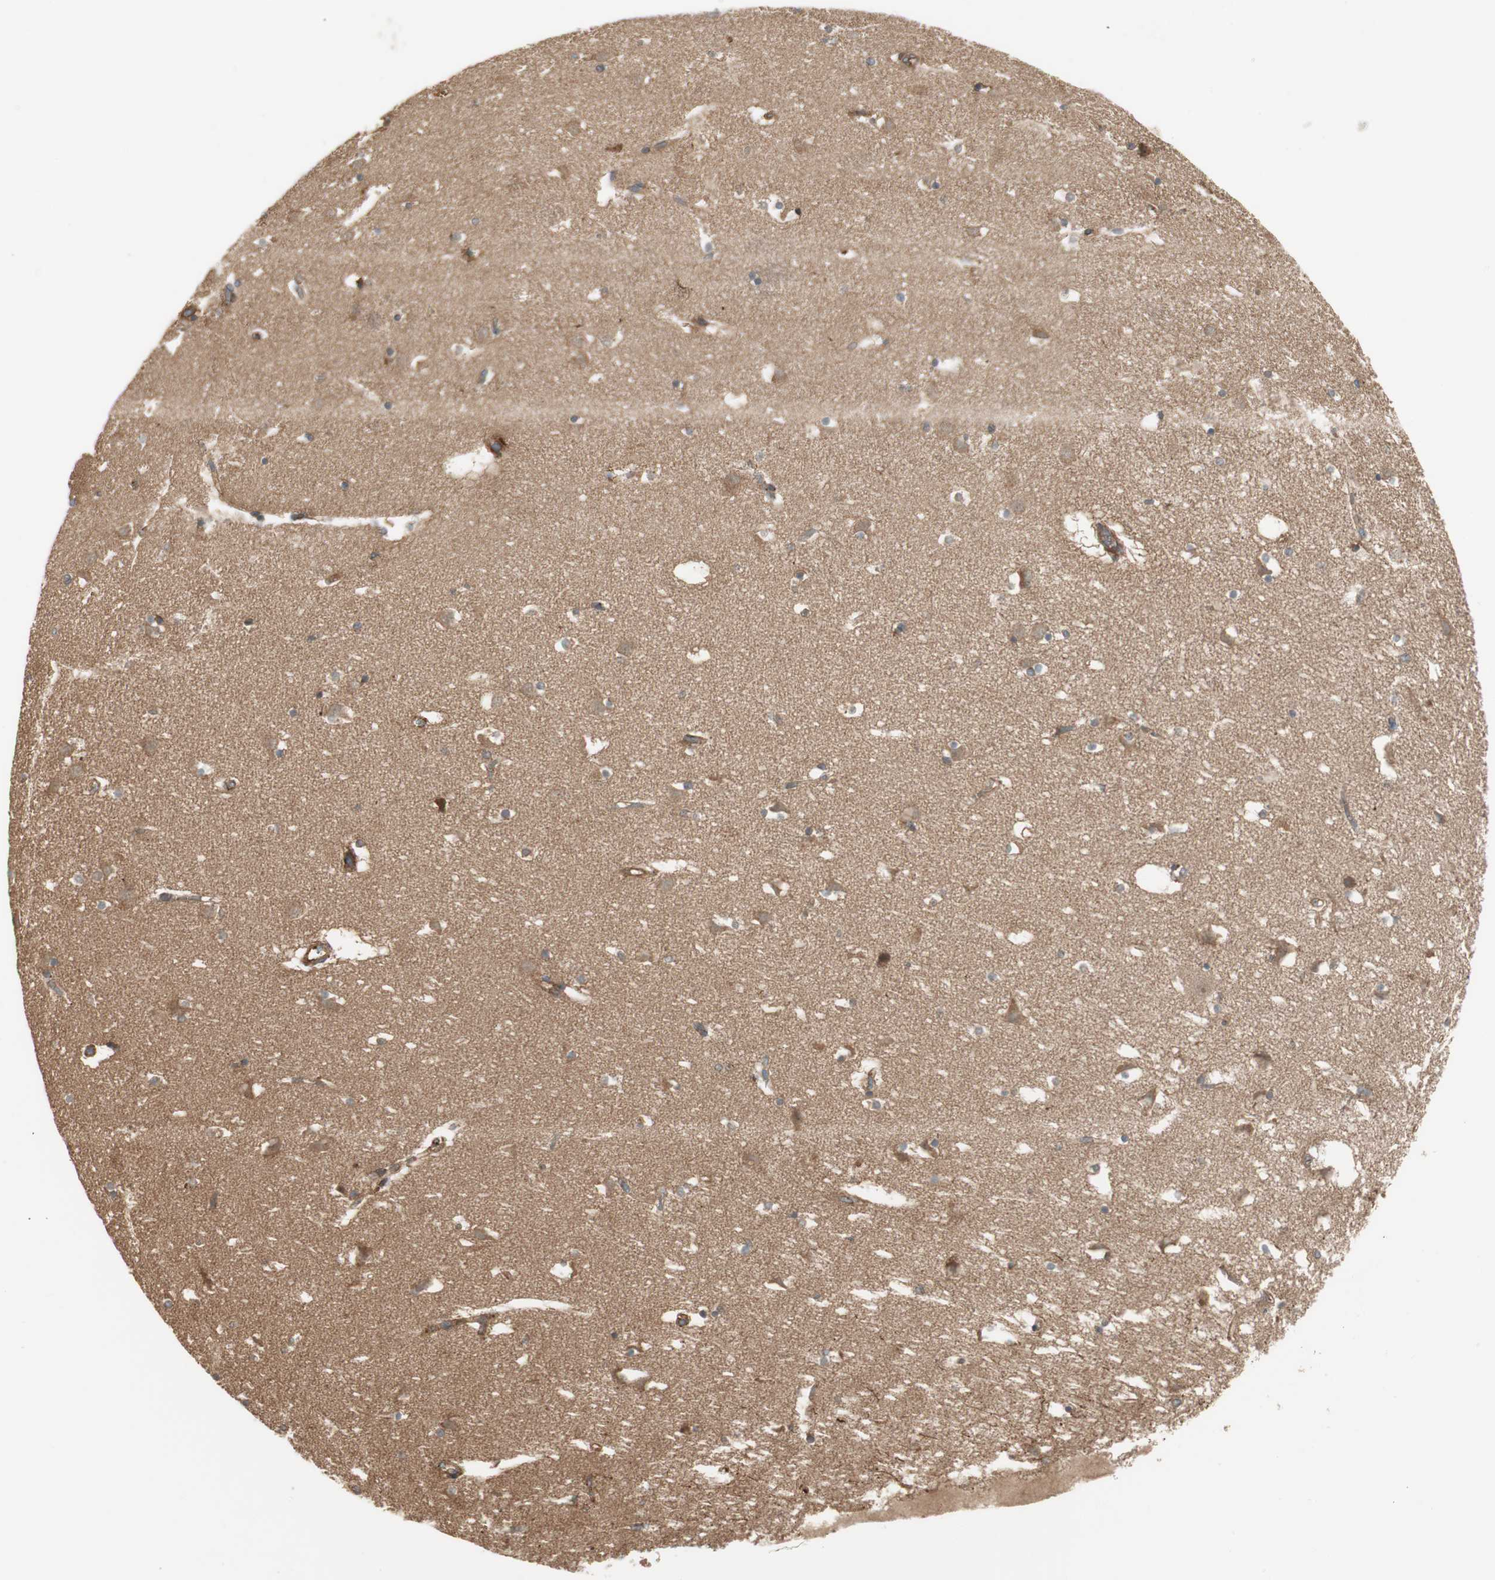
{"staining": {"intensity": "moderate", "quantity": "25%-75%", "location": "cytoplasmic/membranous"}, "tissue": "caudate", "cell_type": "Glial cells", "image_type": "normal", "snomed": [{"axis": "morphology", "description": "Normal tissue, NOS"}, {"axis": "topography", "description": "Lateral ventricle wall"}], "caption": "Immunohistochemistry (DAB) staining of unremarkable human caudate shows moderate cytoplasmic/membranous protein staining in approximately 25%-75% of glial cells.", "gene": "PRKG1", "patient": {"sex": "male", "age": 45}}